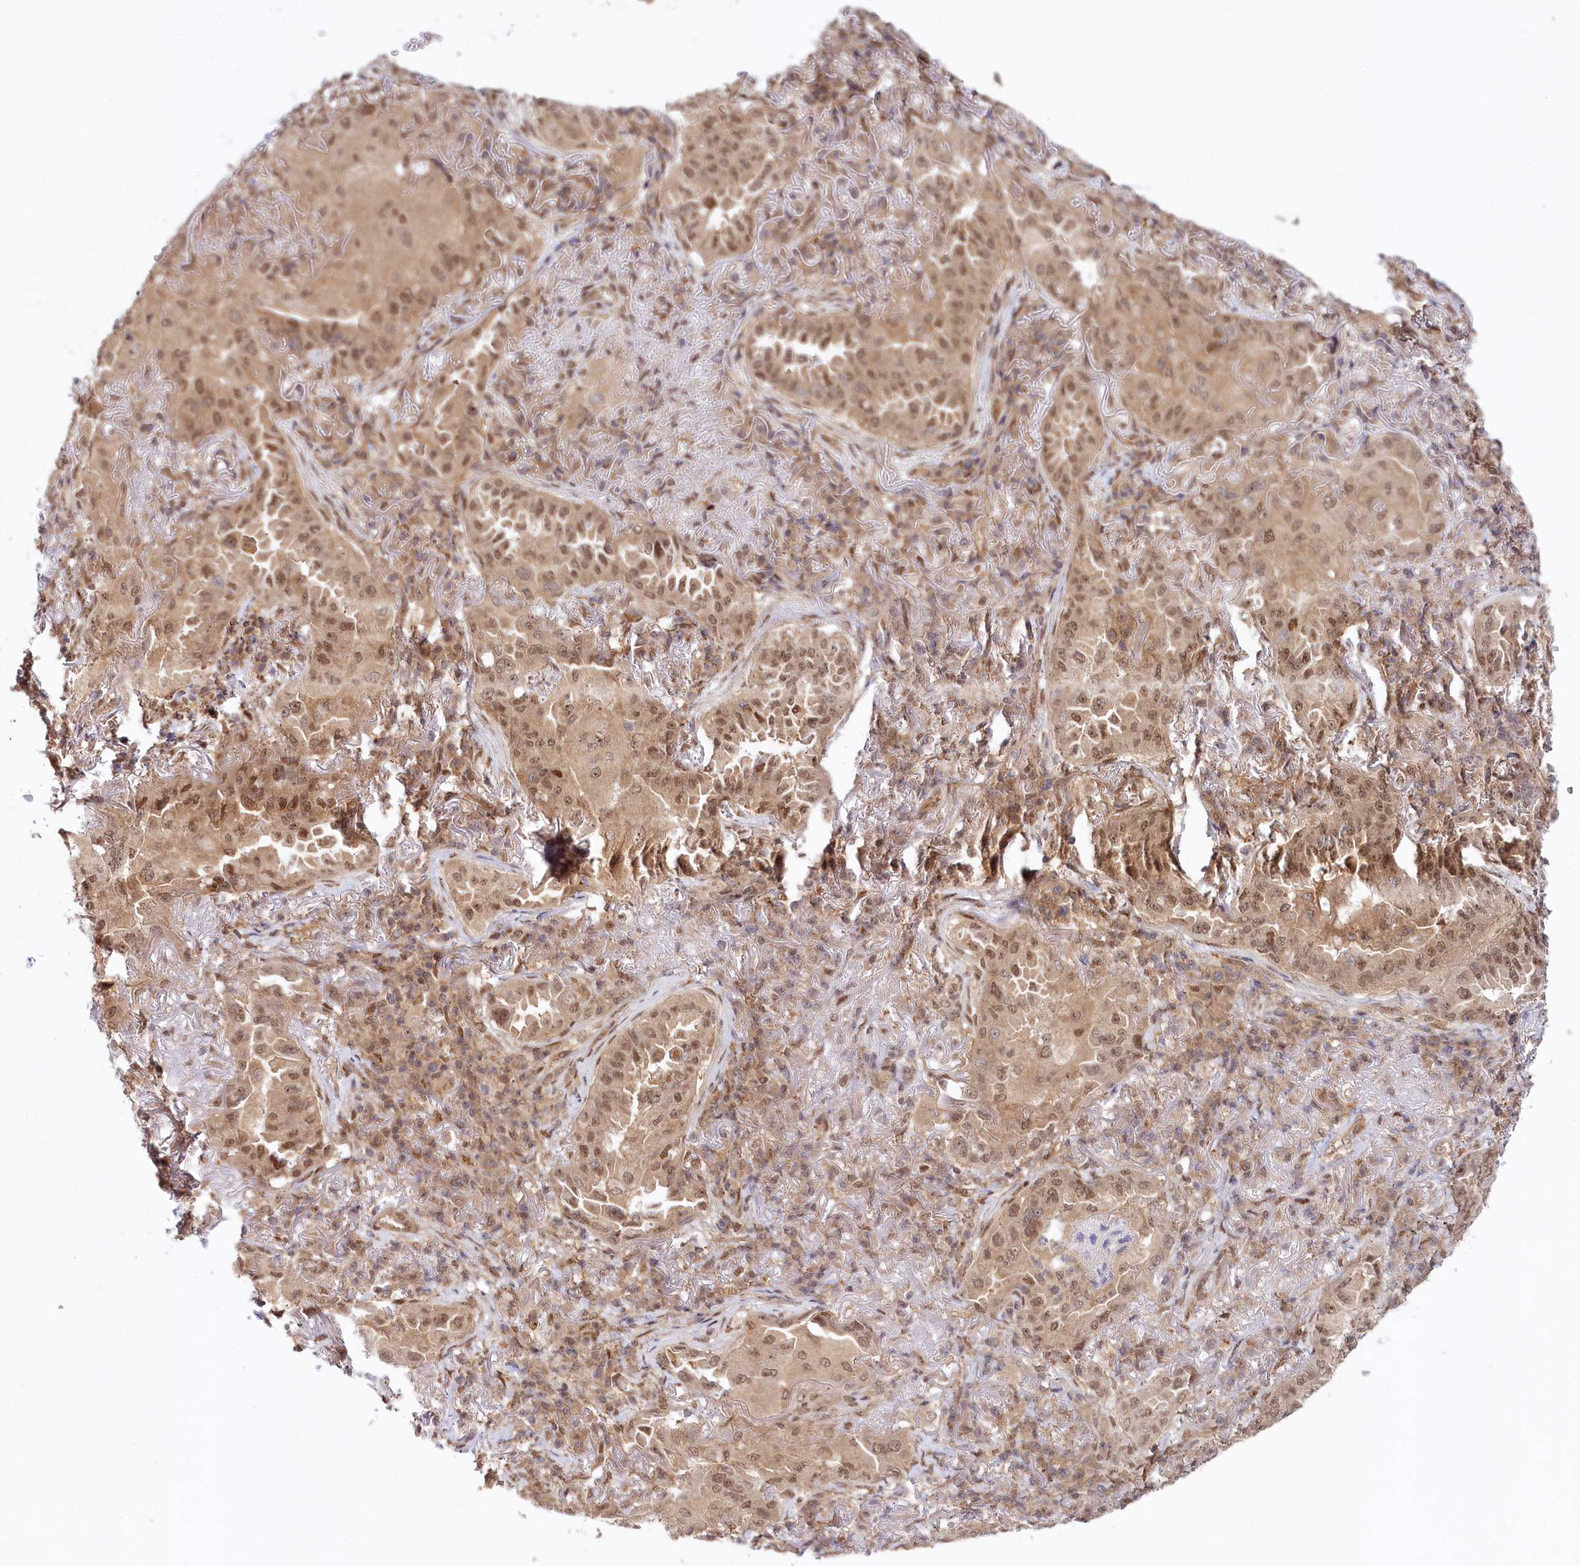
{"staining": {"intensity": "moderate", "quantity": ">75%", "location": "cytoplasmic/membranous,nuclear"}, "tissue": "lung cancer", "cell_type": "Tumor cells", "image_type": "cancer", "snomed": [{"axis": "morphology", "description": "Adenocarcinoma, NOS"}, {"axis": "topography", "description": "Lung"}], "caption": "Protein expression analysis of lung adenocarcinoma displays moderate cytoplasmic/membranous and nuclear staining in approximately >75% of tumor cells. (DAB (3,3'-diaminobenzidine) IHC with brightfield microscopy, high magnification).", "gene": "CCDC65", "patient": {"sex": "female", "age": 69}}